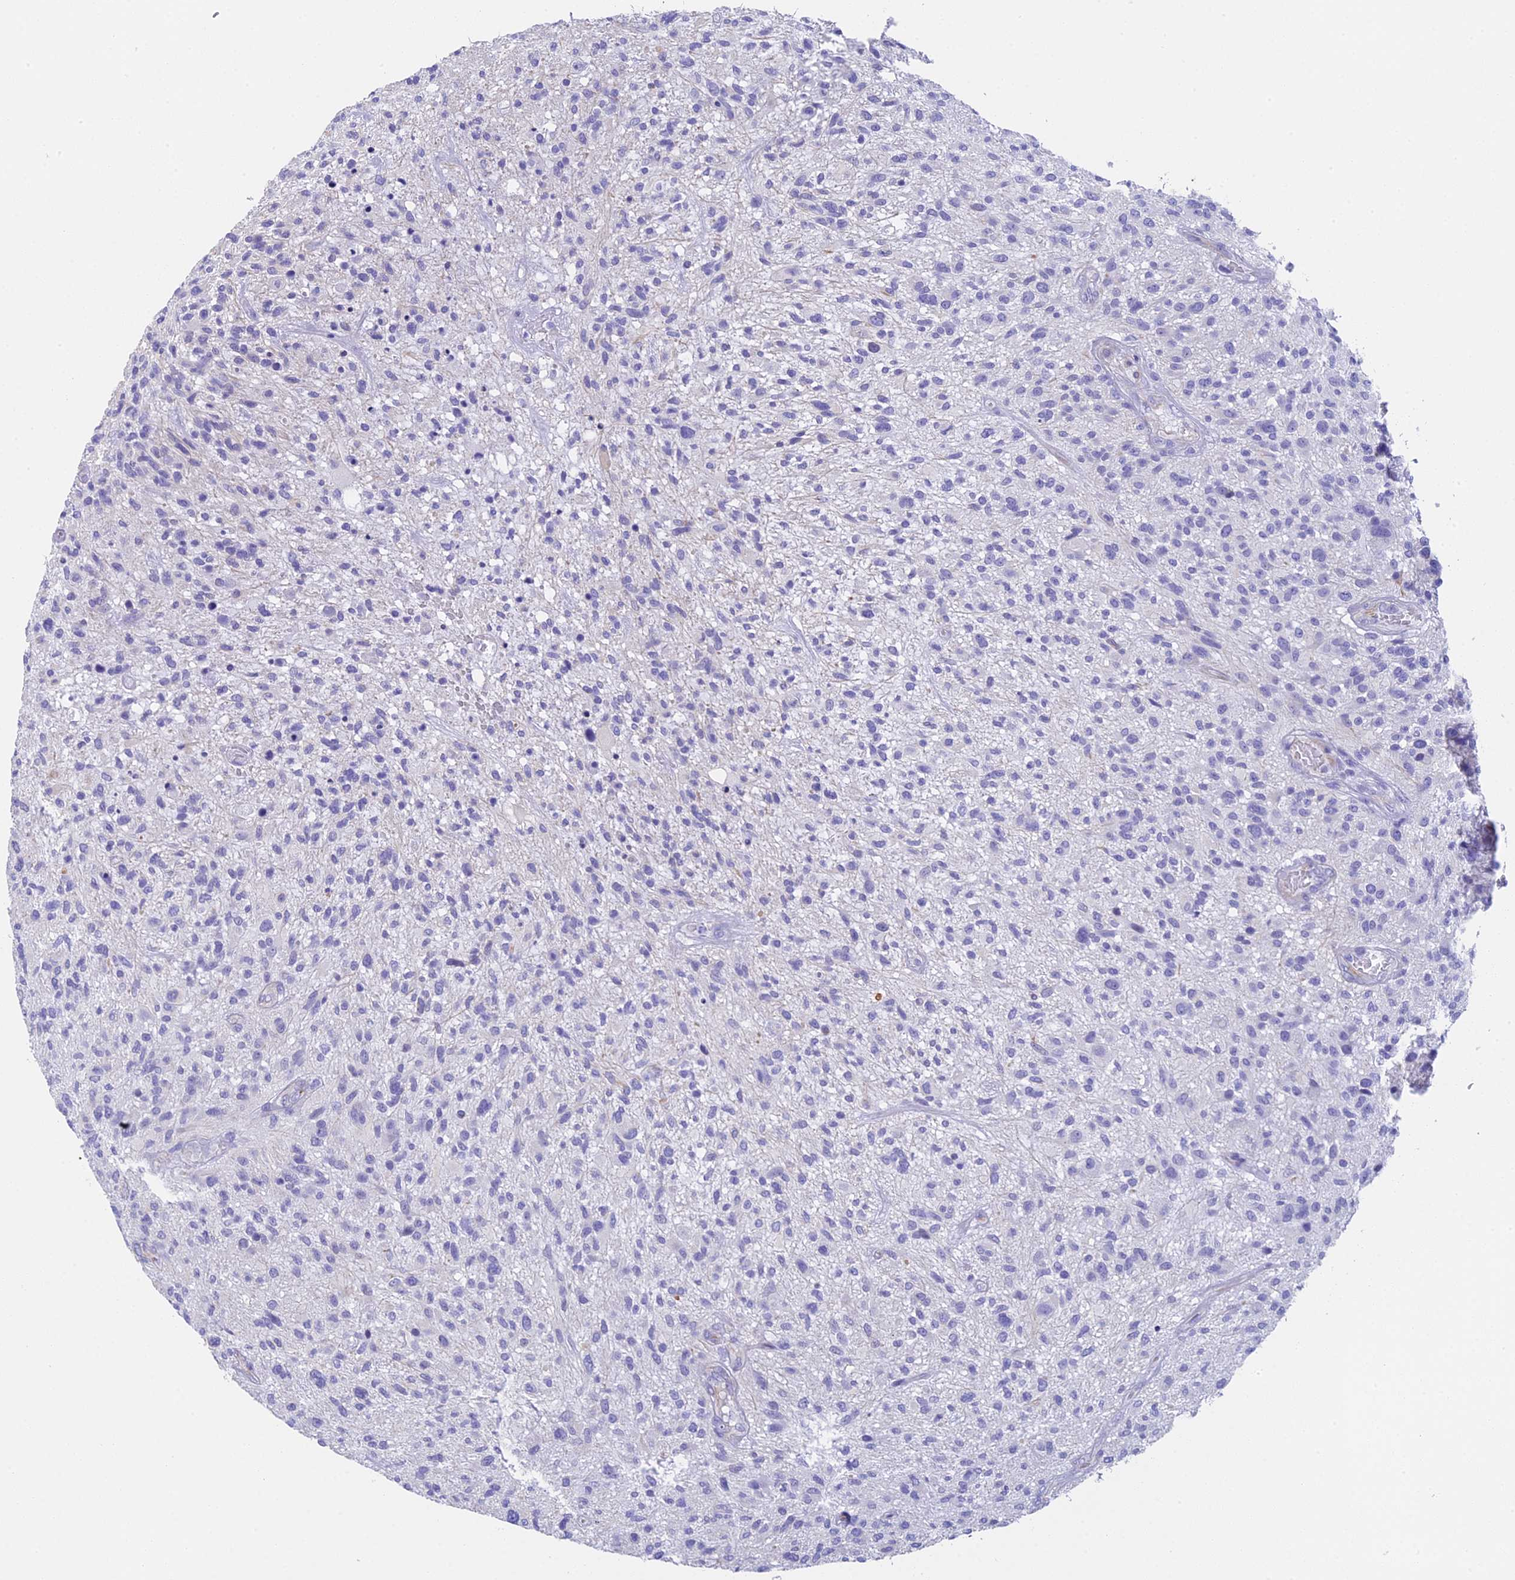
{"staining": {"intensity": "negative", "quantity": "none", "location": "none"}, "tissue": "glioma", "cell_type": "Tumor cells", "image_type": "cancer", "snomed": [{"axis": "morphology", "description": "Glioma, malignant, High grade"}, {"axis": "topography", "description": "Brain"}], "caption": "IHC of high-grade glioma (malignant) shows no expression in tumor cells.", "gene": "TACSTD2", "patient": {"sex": "male", "age": 47}}